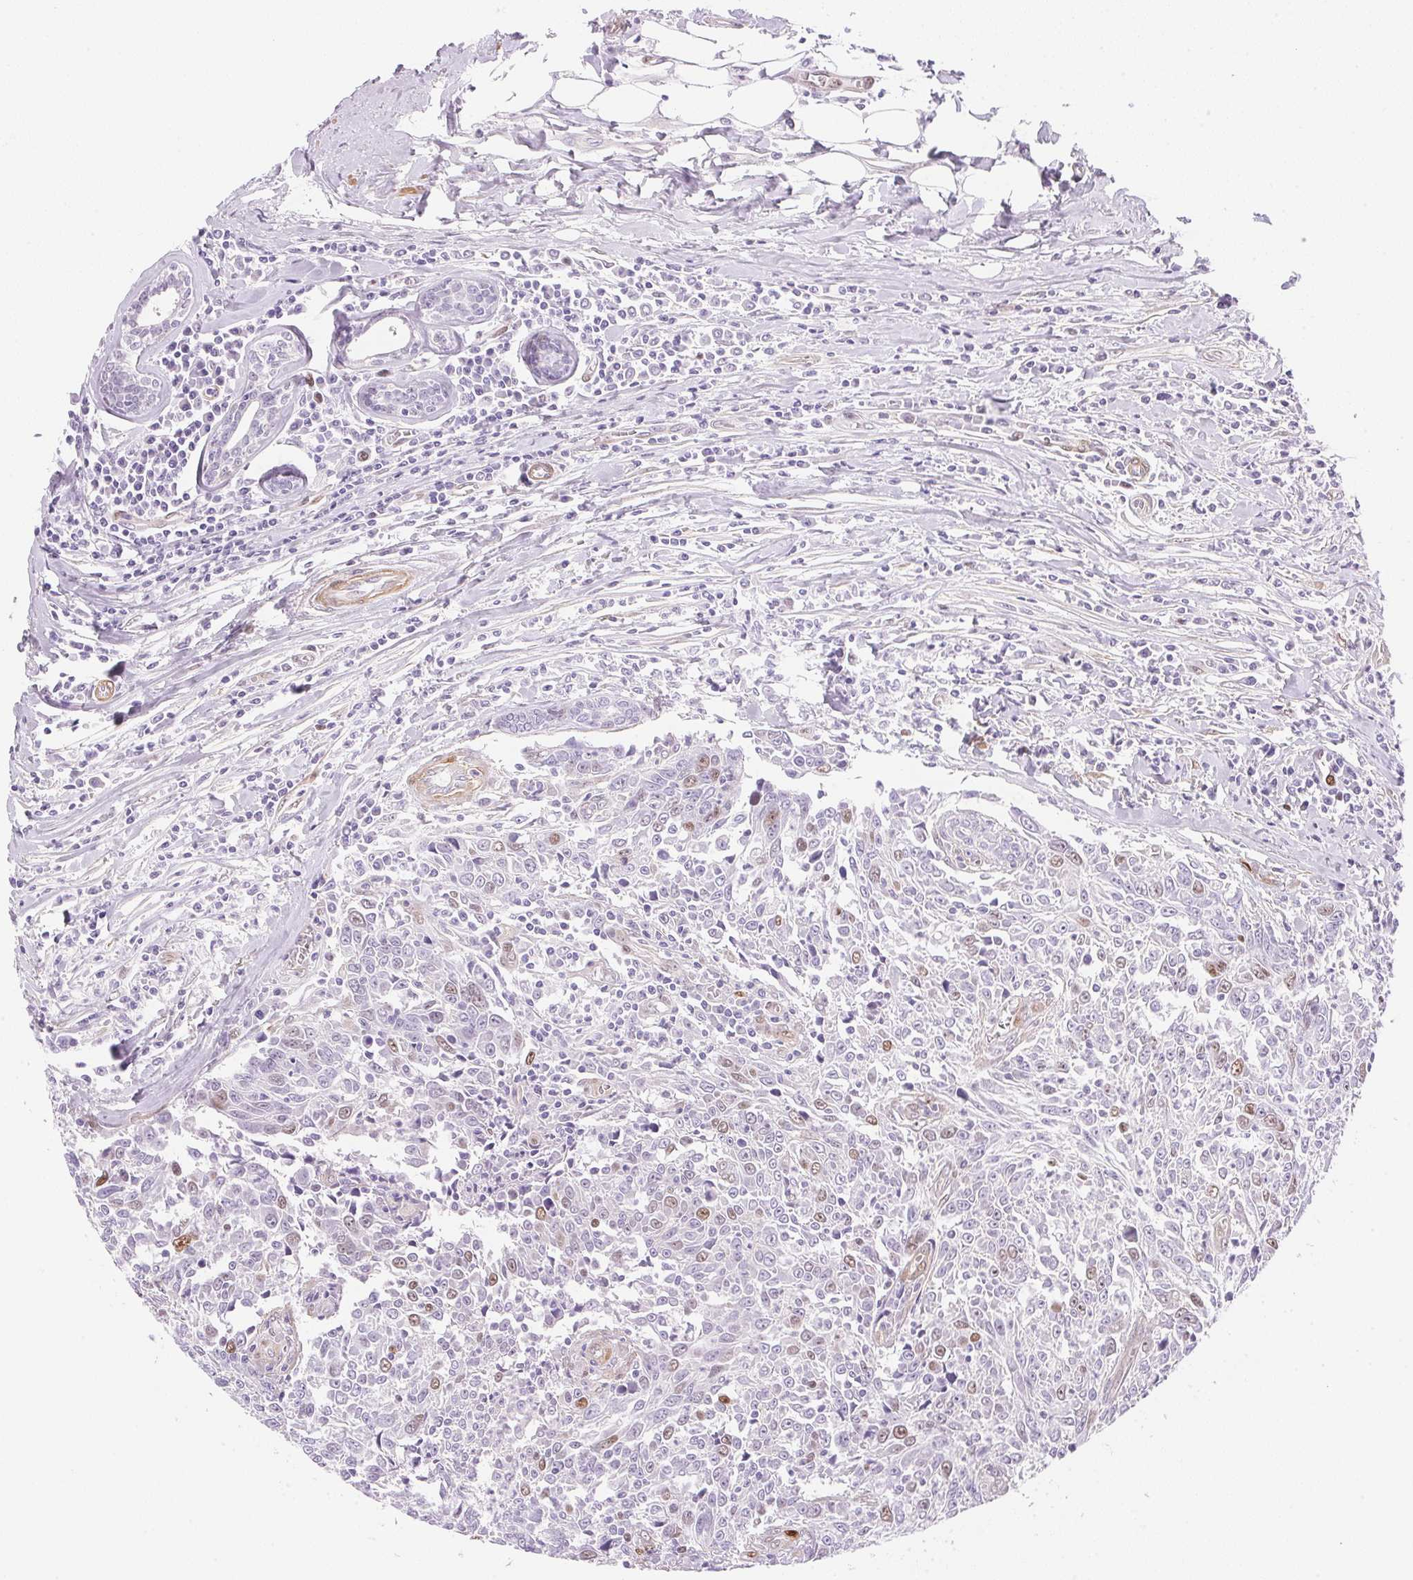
{"staining": {"intensity": "moderate", "quantity": "<25%", "location": "nuclear"}, "tissue": "breast cancer", "cell_type": "Tumor cells", "image_type": "cancer", "snomed": [{"axis": "morphology", "description": "Duct carcinoma"}, {"axis": "topography", "description": "Breast"}], "caption": "Human breast invasive ductal carcinoma stained with a protein marker demonstrates moderate staining in tumor cells.", "gene": "SMTN", "patient": {"sex": "female", "age": 50}}